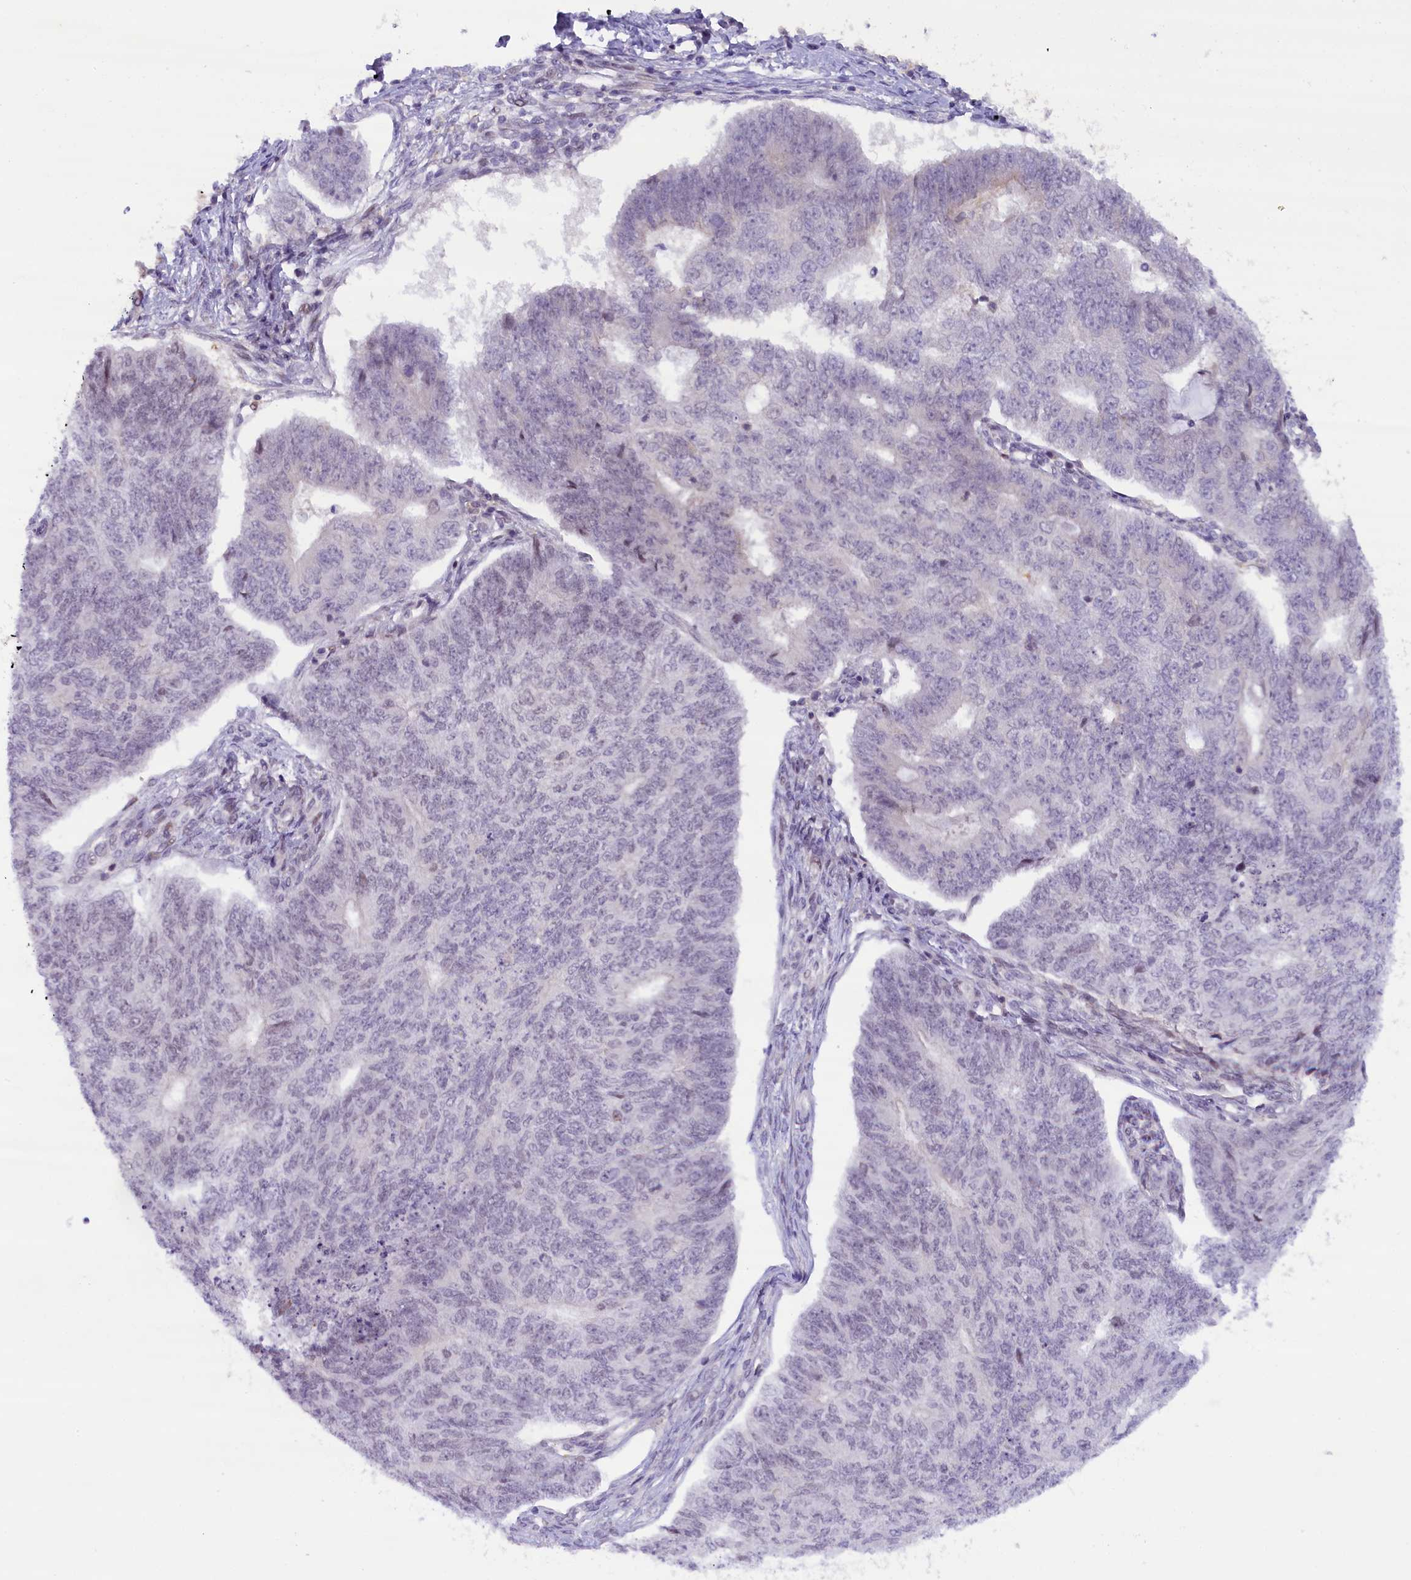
{"staining": {"intensity": "negative", "quantity": "none", "location": "none"}, "tissue": "endometrial cancer", "cell_type": "Tumor cells", "image_type": "cancer", "snomed": [{"axis": "morphology", "description": "Adenocarcinoma, NOS"}, {"axis": "topography", "description": "Endometrium"}], "caption": "High magnification brightfield microscopy of endometrial adenocarcinoma stained with DAB (3,3'-diaminobenzidine) (brown) and counterstained with hematoxylin (blue): tumor cells show no significant expression.", "gene": "FCHO1", "patient": {"sex": "female", "age": 32}}